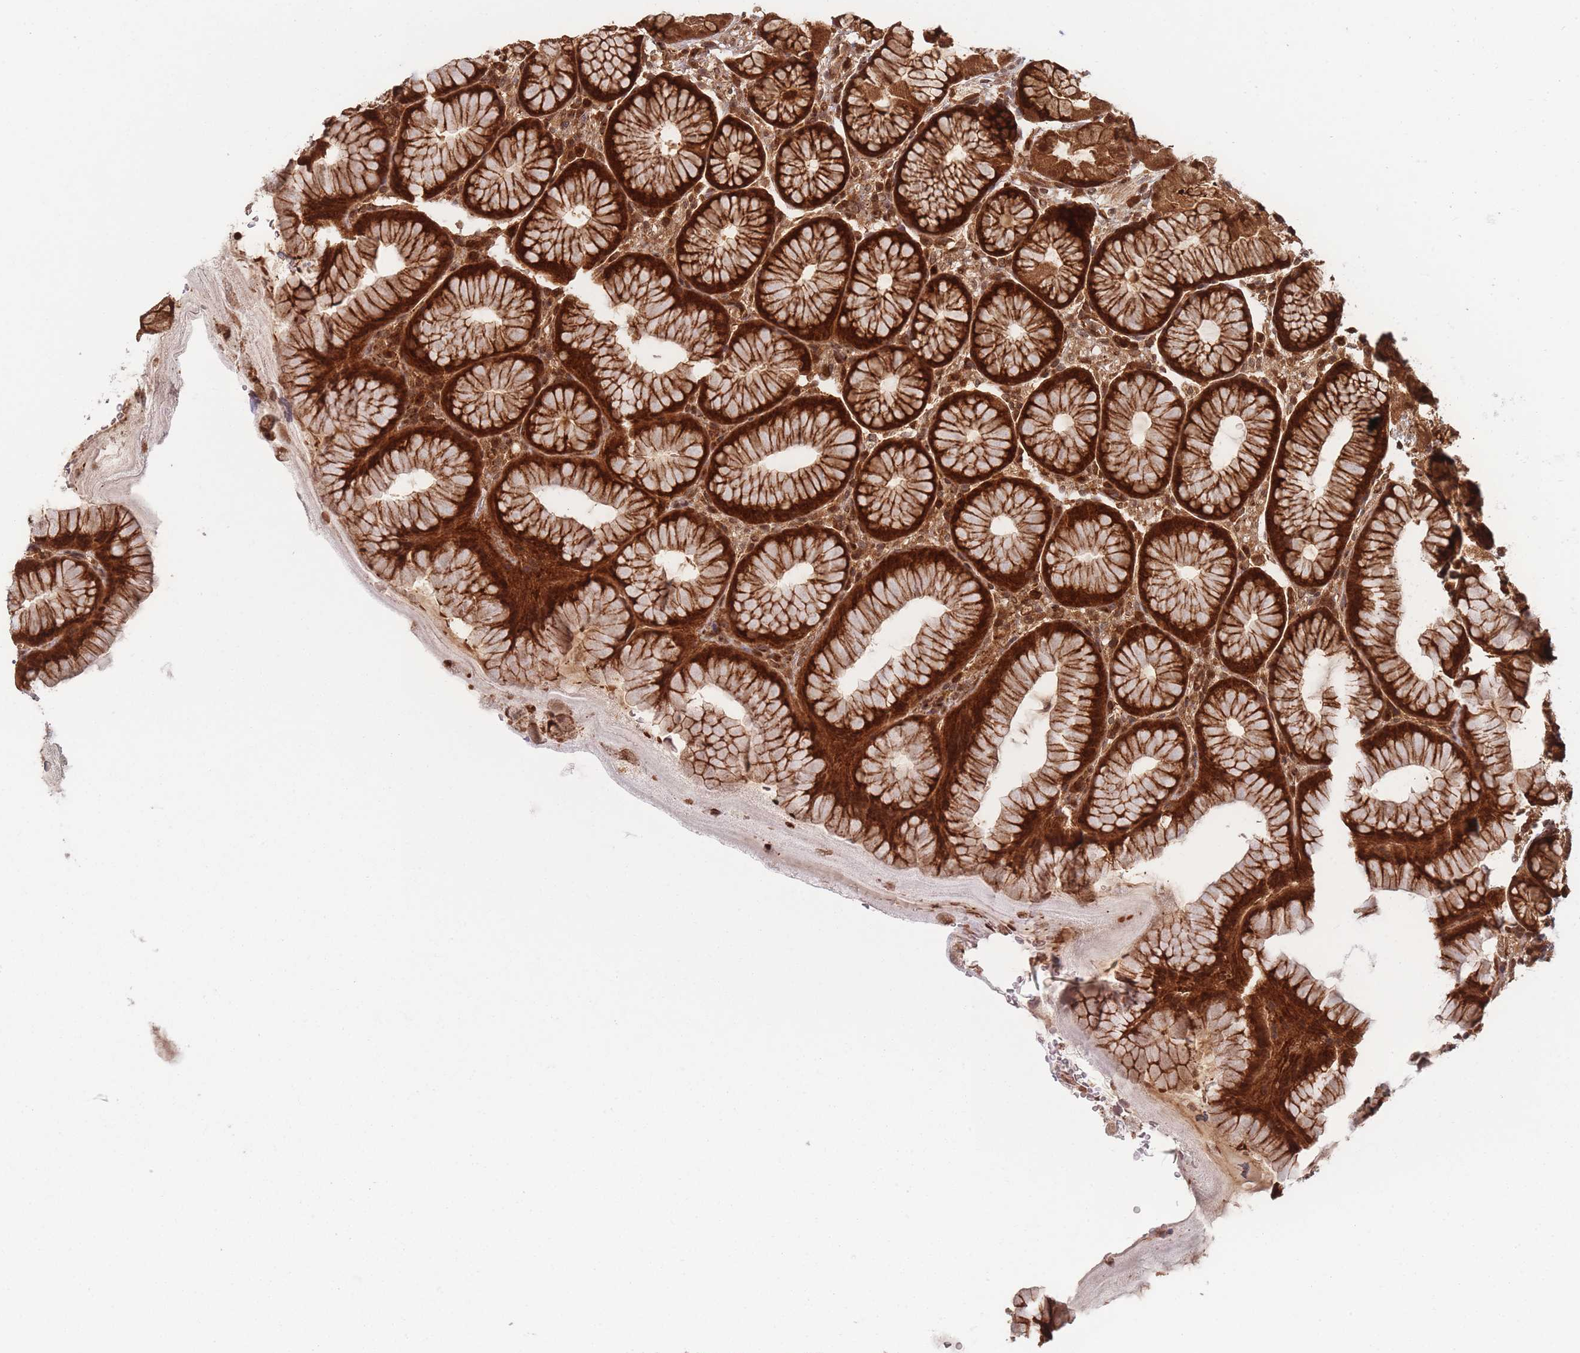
{"staining": {"intensity": "strong", "quantity": ">75%", "location": "cytoplasmic/membranous,nuclear"}, "tissue": "stomach", "cell_type": "Glandular cells", "image_type": "normal", "snomed": [{"axis": "morphology", "description": "Normal tissue, NOS"}, {"axis": "topography", "description": "Stomach"}], "caption": "Human stomach stained for a protein (brown) displays strong cytoplasmic/membranous,nuclear positive staining in approximately >75% of glandular cells.", "gene": "PODXL2", "patient": {"sex": "male", "age": 57}}